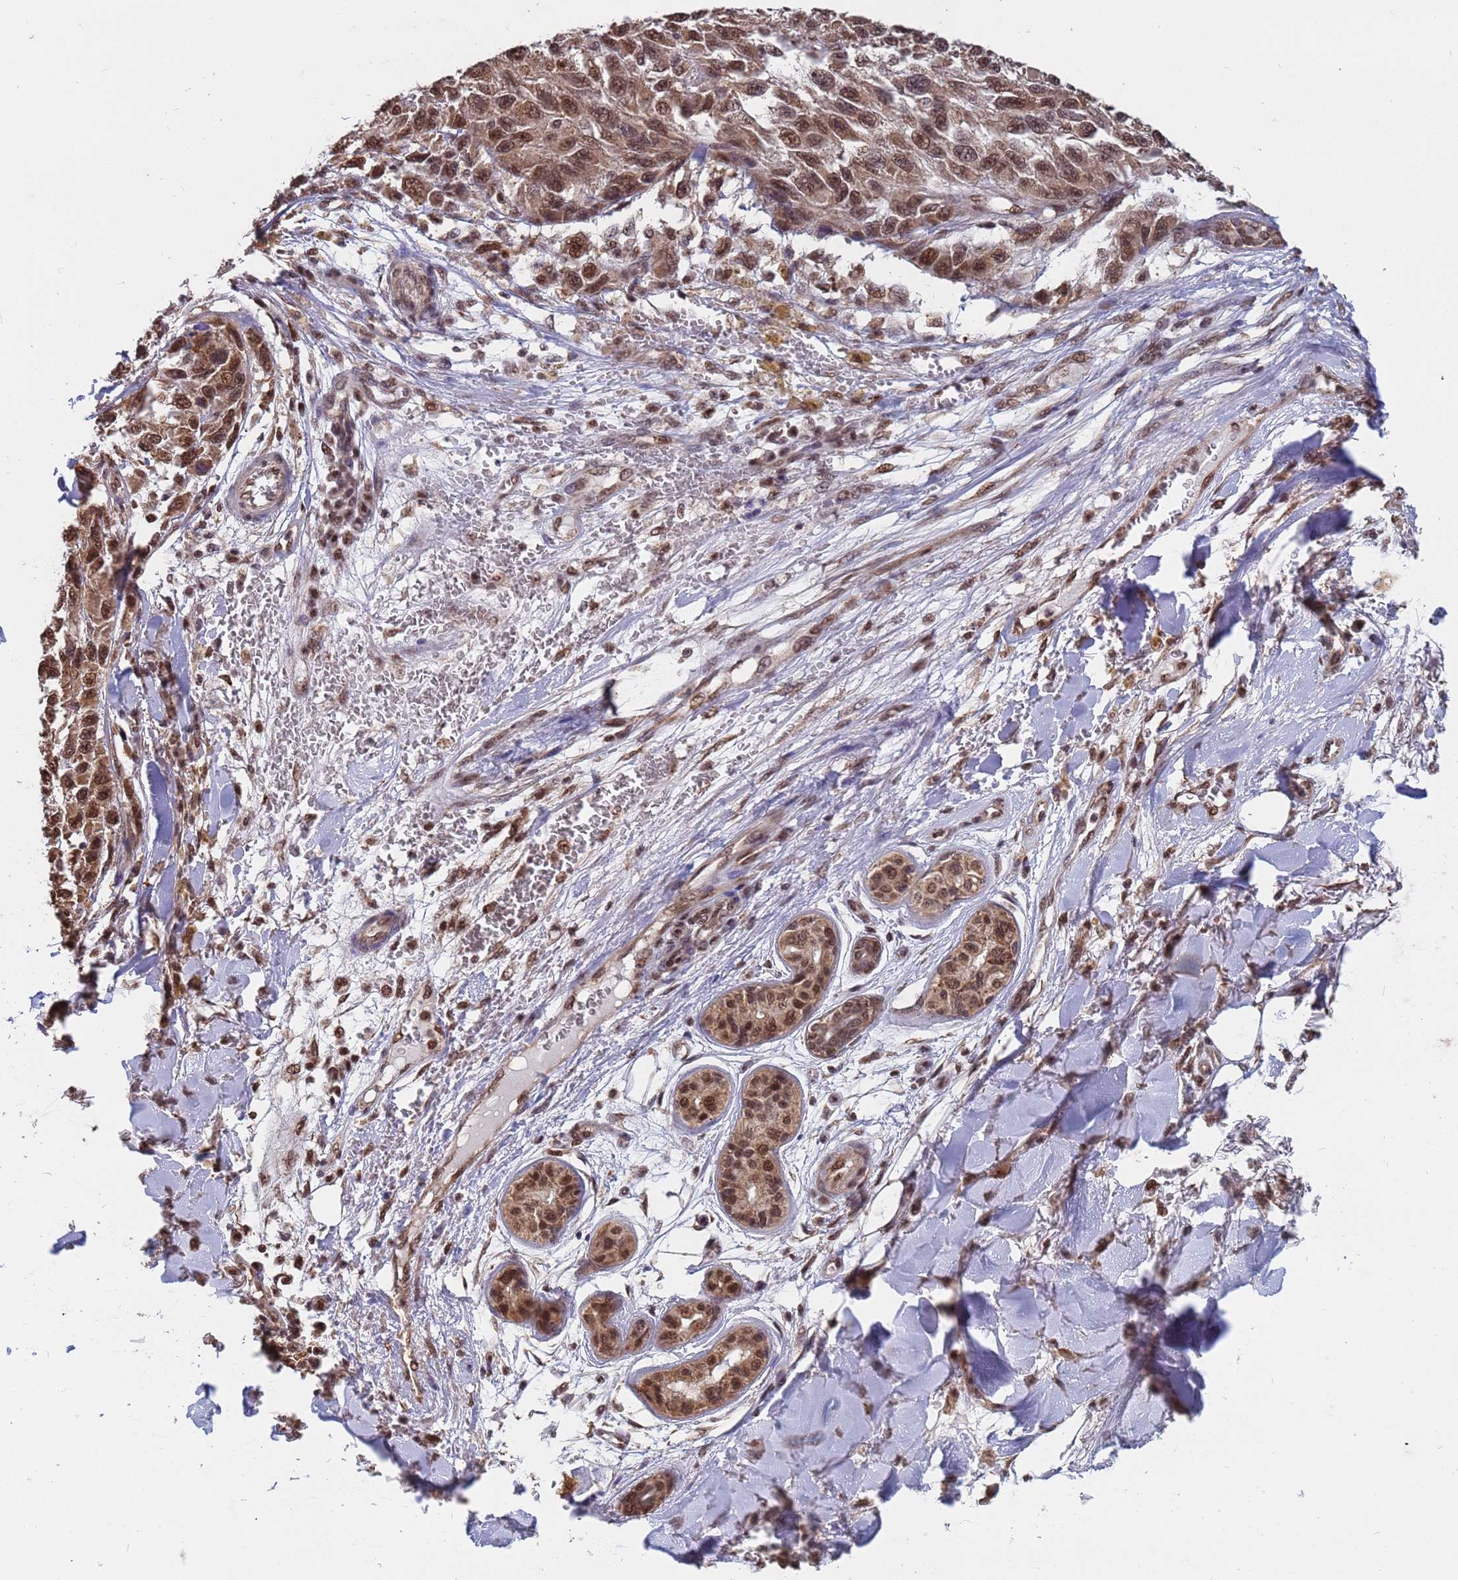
{"staining": {"intensity": "moderate", "quantity": ">75%", "location": "cytoplasmic/membranous,nuclear"}, "tissue": "melanoma", "cell_type": "Tumor cells", "image_type": "cancer", "snomed": [{"axis": "morphology", "description": "Normal tissue, NOS"}, {"axis": "morphology", "description": "Malignant melanoma, NOS"}, {"axis": "topography", "description": "Skin"}], "caption": "Malignant melanoma stained with immunohistochemistry shows moderate cytoplasmic/membranous and nuclear staining in approximately >75% of tumor cells.", "gene": "DENND2B", "patient": {"sex": "female", "age": 96}}